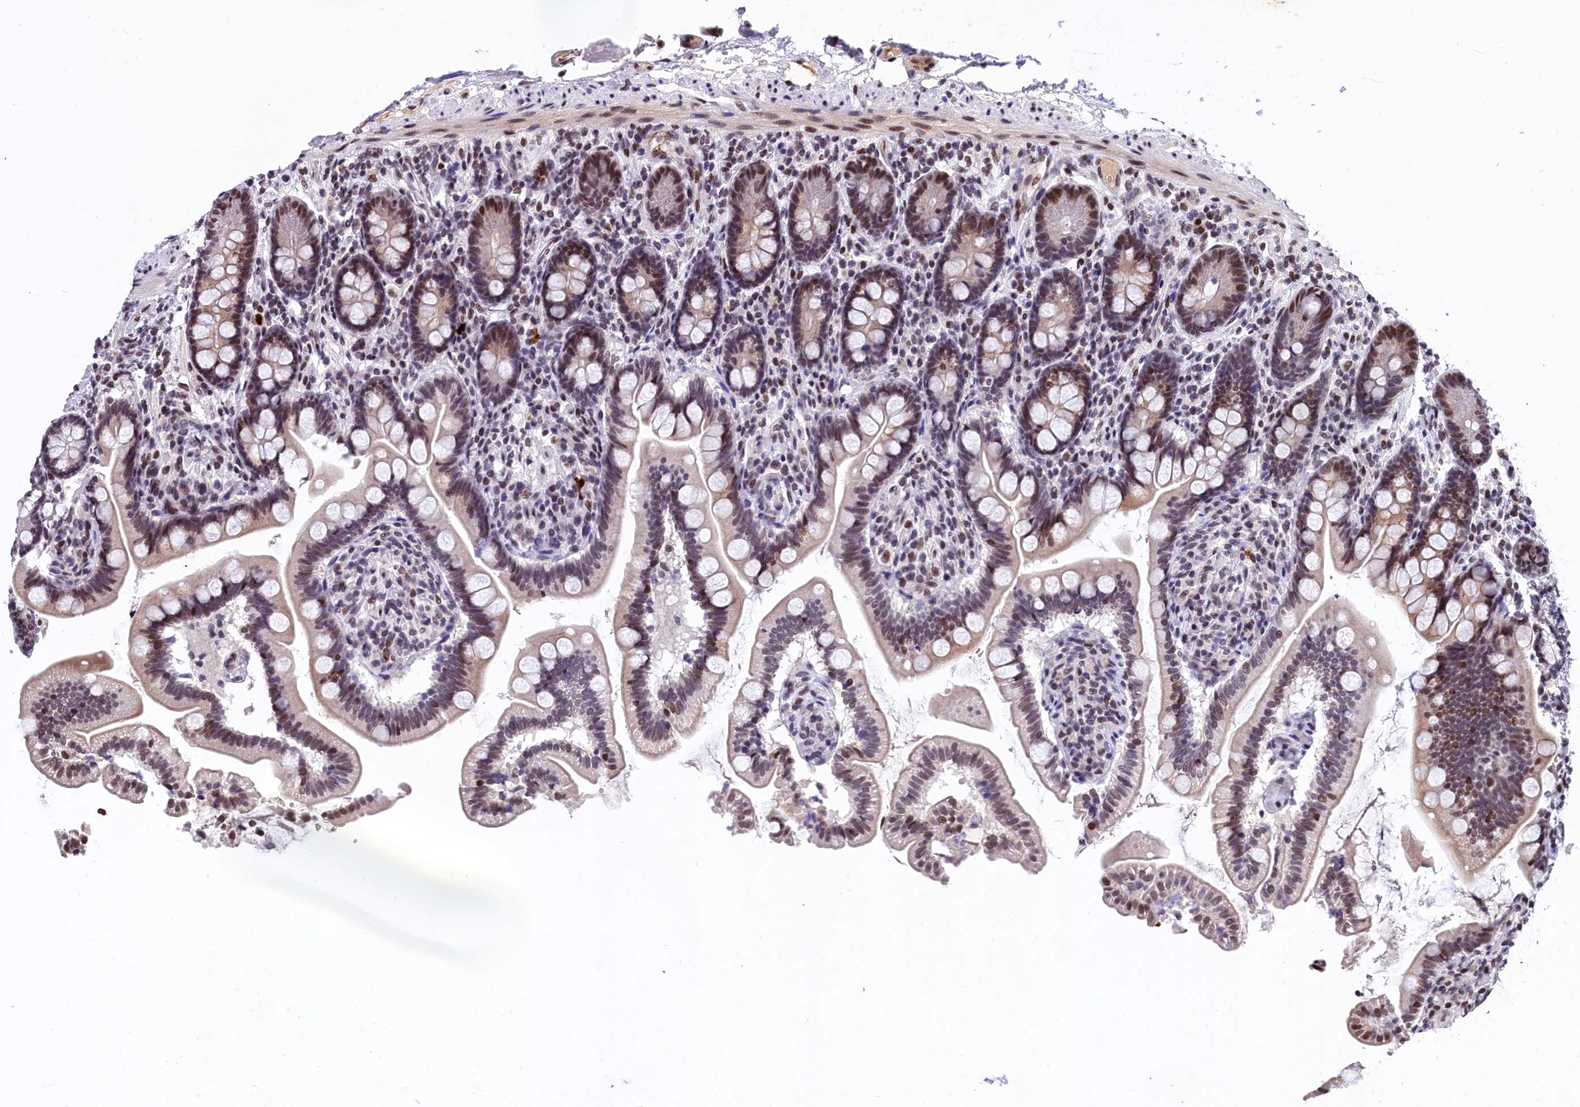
{"staining": {"intensity": "moderate", "quantity": "25%-75%", "location": "nuclear"}, "tissue": "small intestine", "cell_type": "Glandular cells", "image_type": "normal", "snomed": [{"axis": "morphology", "description": "Normal tissue, NOS"}, {"axis": "topography", "description": "Small intestine"}], "caption": "Immunohistochemistry (IHC) (DAB) staining of unremarkable human small intestine reveals moderate nuclear protein staining in approximately 25%-75% of glandular cells.", "gene": "FAM217B", "patient": {"sex": "female", "age": 64}}